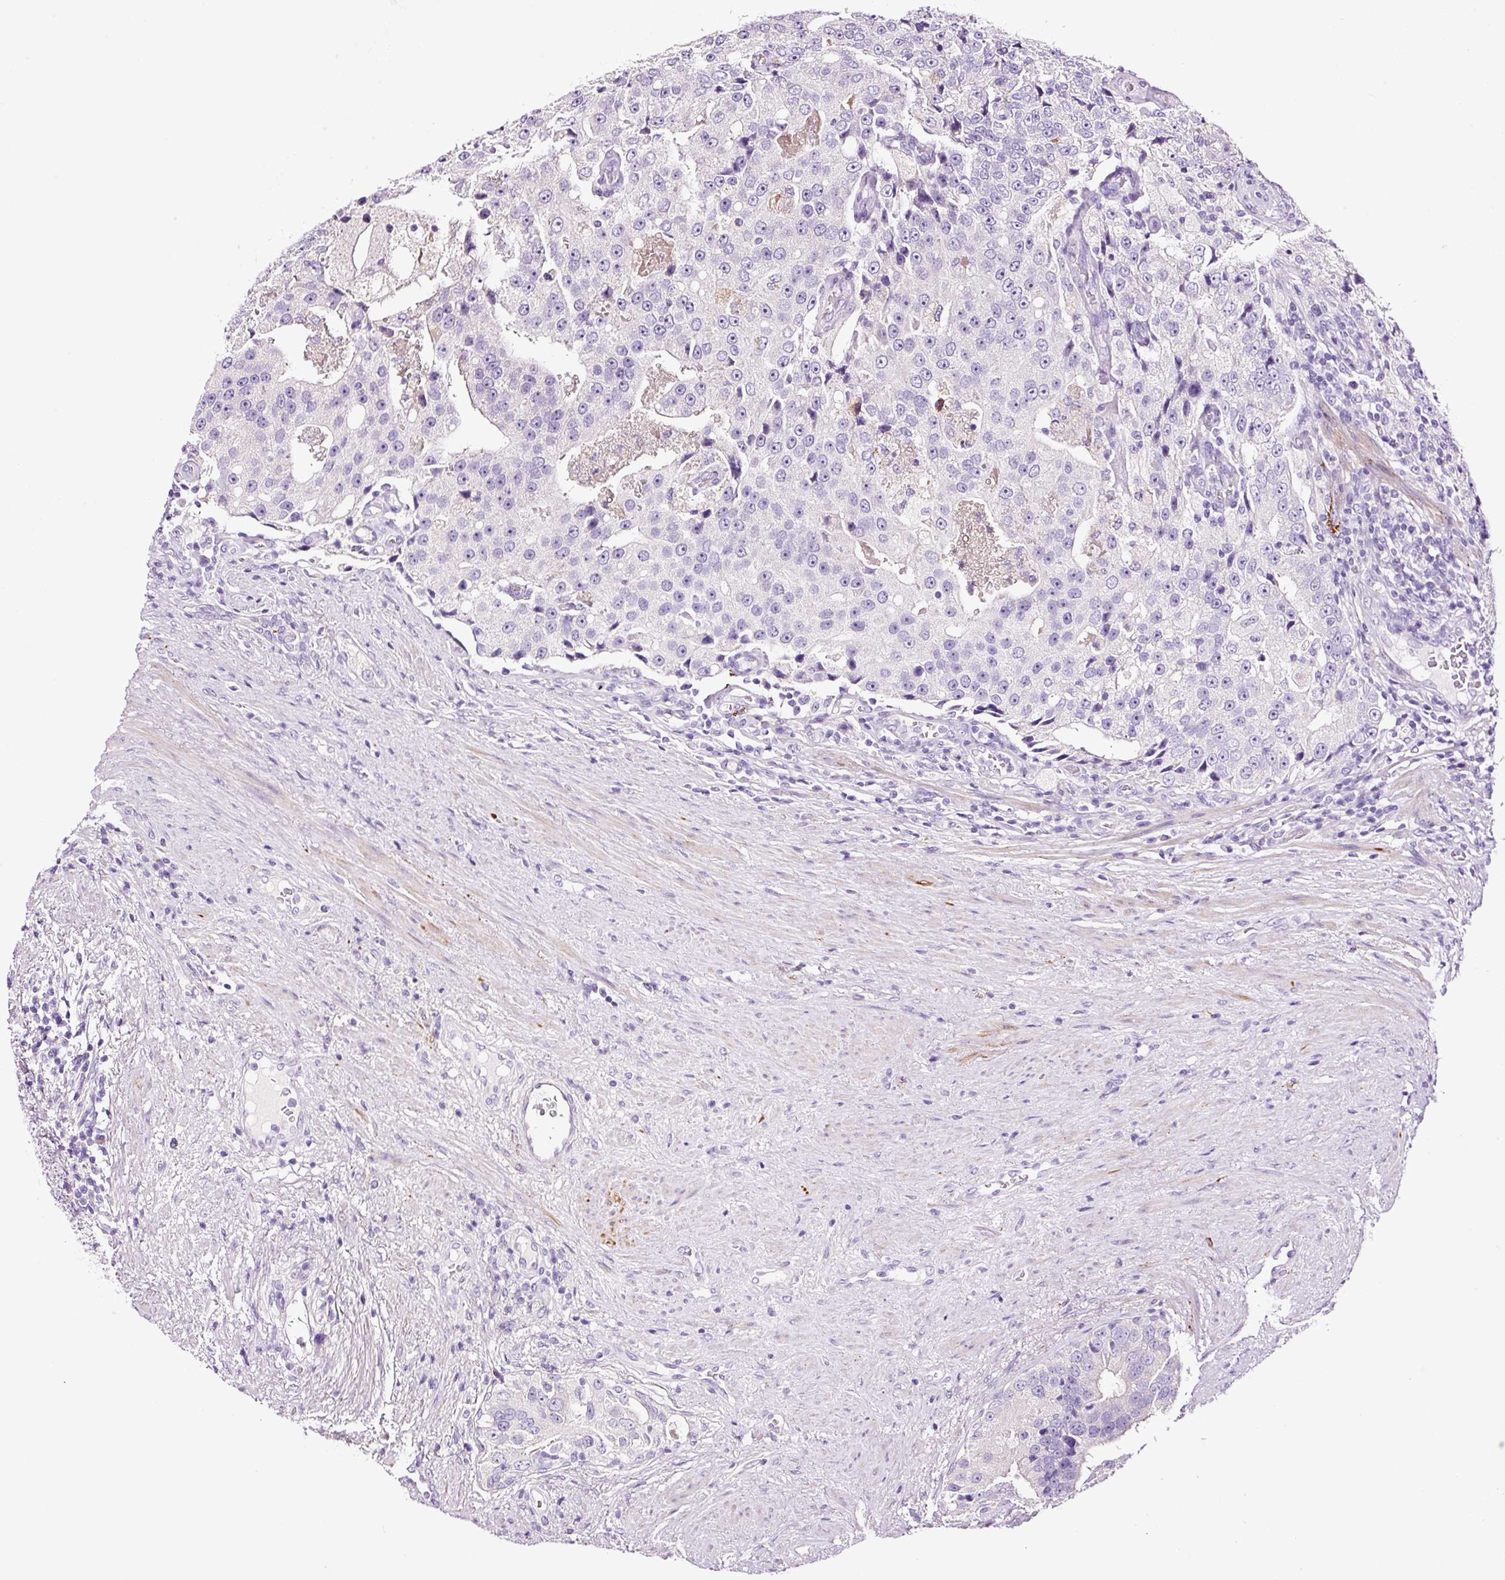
{"staining": {"intensity": "negative", "quantity": "none", "location": "none"}, "tissue": "prostate cancer", "cell_type": "Tumor cells", "image_type": "cancer", "snomed": [{"axis": "morphology", "description": "Adenocarcinoma, High grade"}, {"axis": "topography", "description": "Prostate"}], "caption": "Image shows no protein positivity in tumor cells of prostate cancer (high-grade adenocarcinoma) tissue. (DAB (3,3'-diaminobenzidine) IHC visualized using brightfield microscopy, high magnification).", "gene": "PAM", "patient": {"sex": "male", "age": 70}}